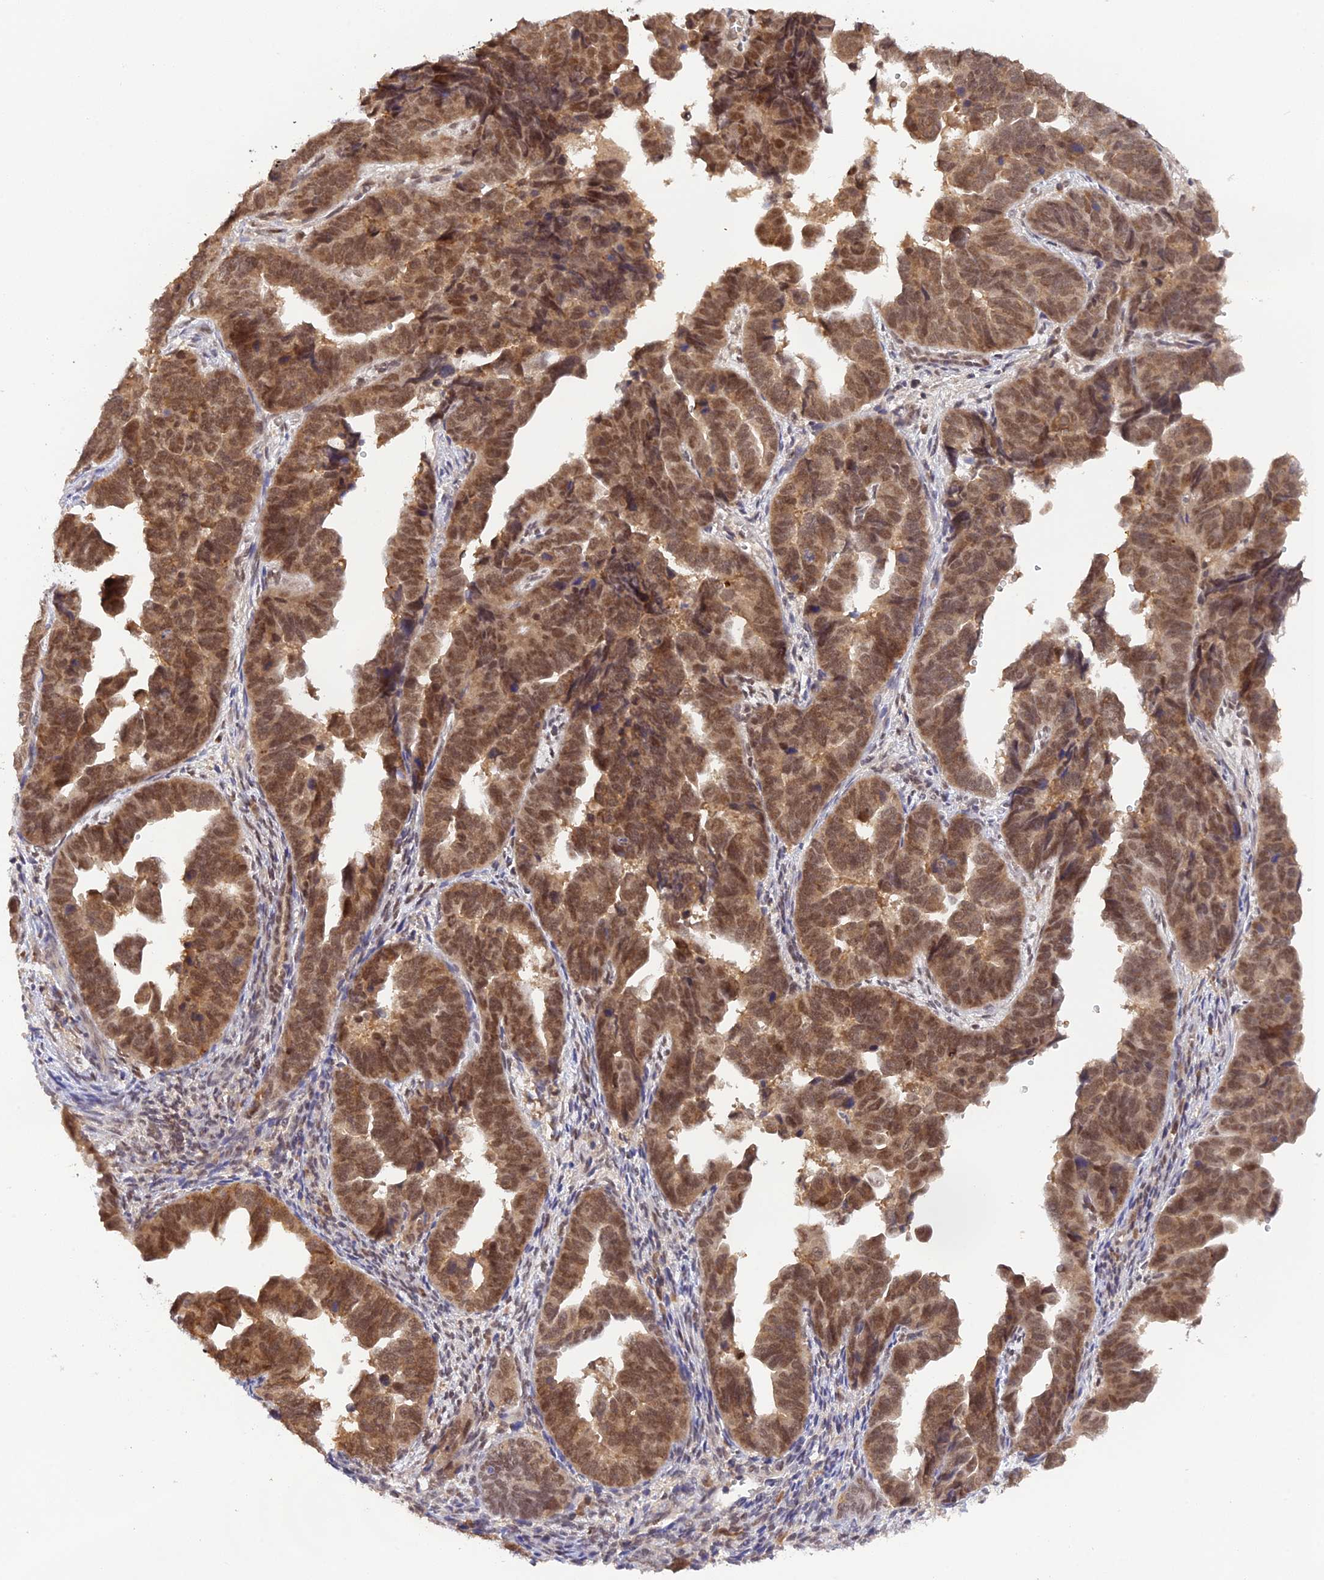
{"staining": {"intensity": "moderate", "quantity": ">75%", "location": "cytoplasmic/membranous,nuclear"}, "tissue": "endometrial cancer", "cell_type": "Tumor cells", "image_type": "cancer", "snomed": [{"axis": "morphology", "description": "Adenocarcinoma, NOS"}, {"axis": "topography", "description": "Endometrium"}], "caption": "DAB (3,3'-diaminobenzidine) immunohistochemical staining of human endometrial cancer (adenocarcinoma) exhibits moderate cytoplasmic/membranous and nuclear protein expression in about >75% of tumor cells. The protein is stained brown, and the nuclei are stained in blue (DAB (3,3'-diaminobenzidine) IHC with brightfield microscopy, high magnification).", "gene": "ZNF436", "patient": {"sex": "female", "age": 75}}